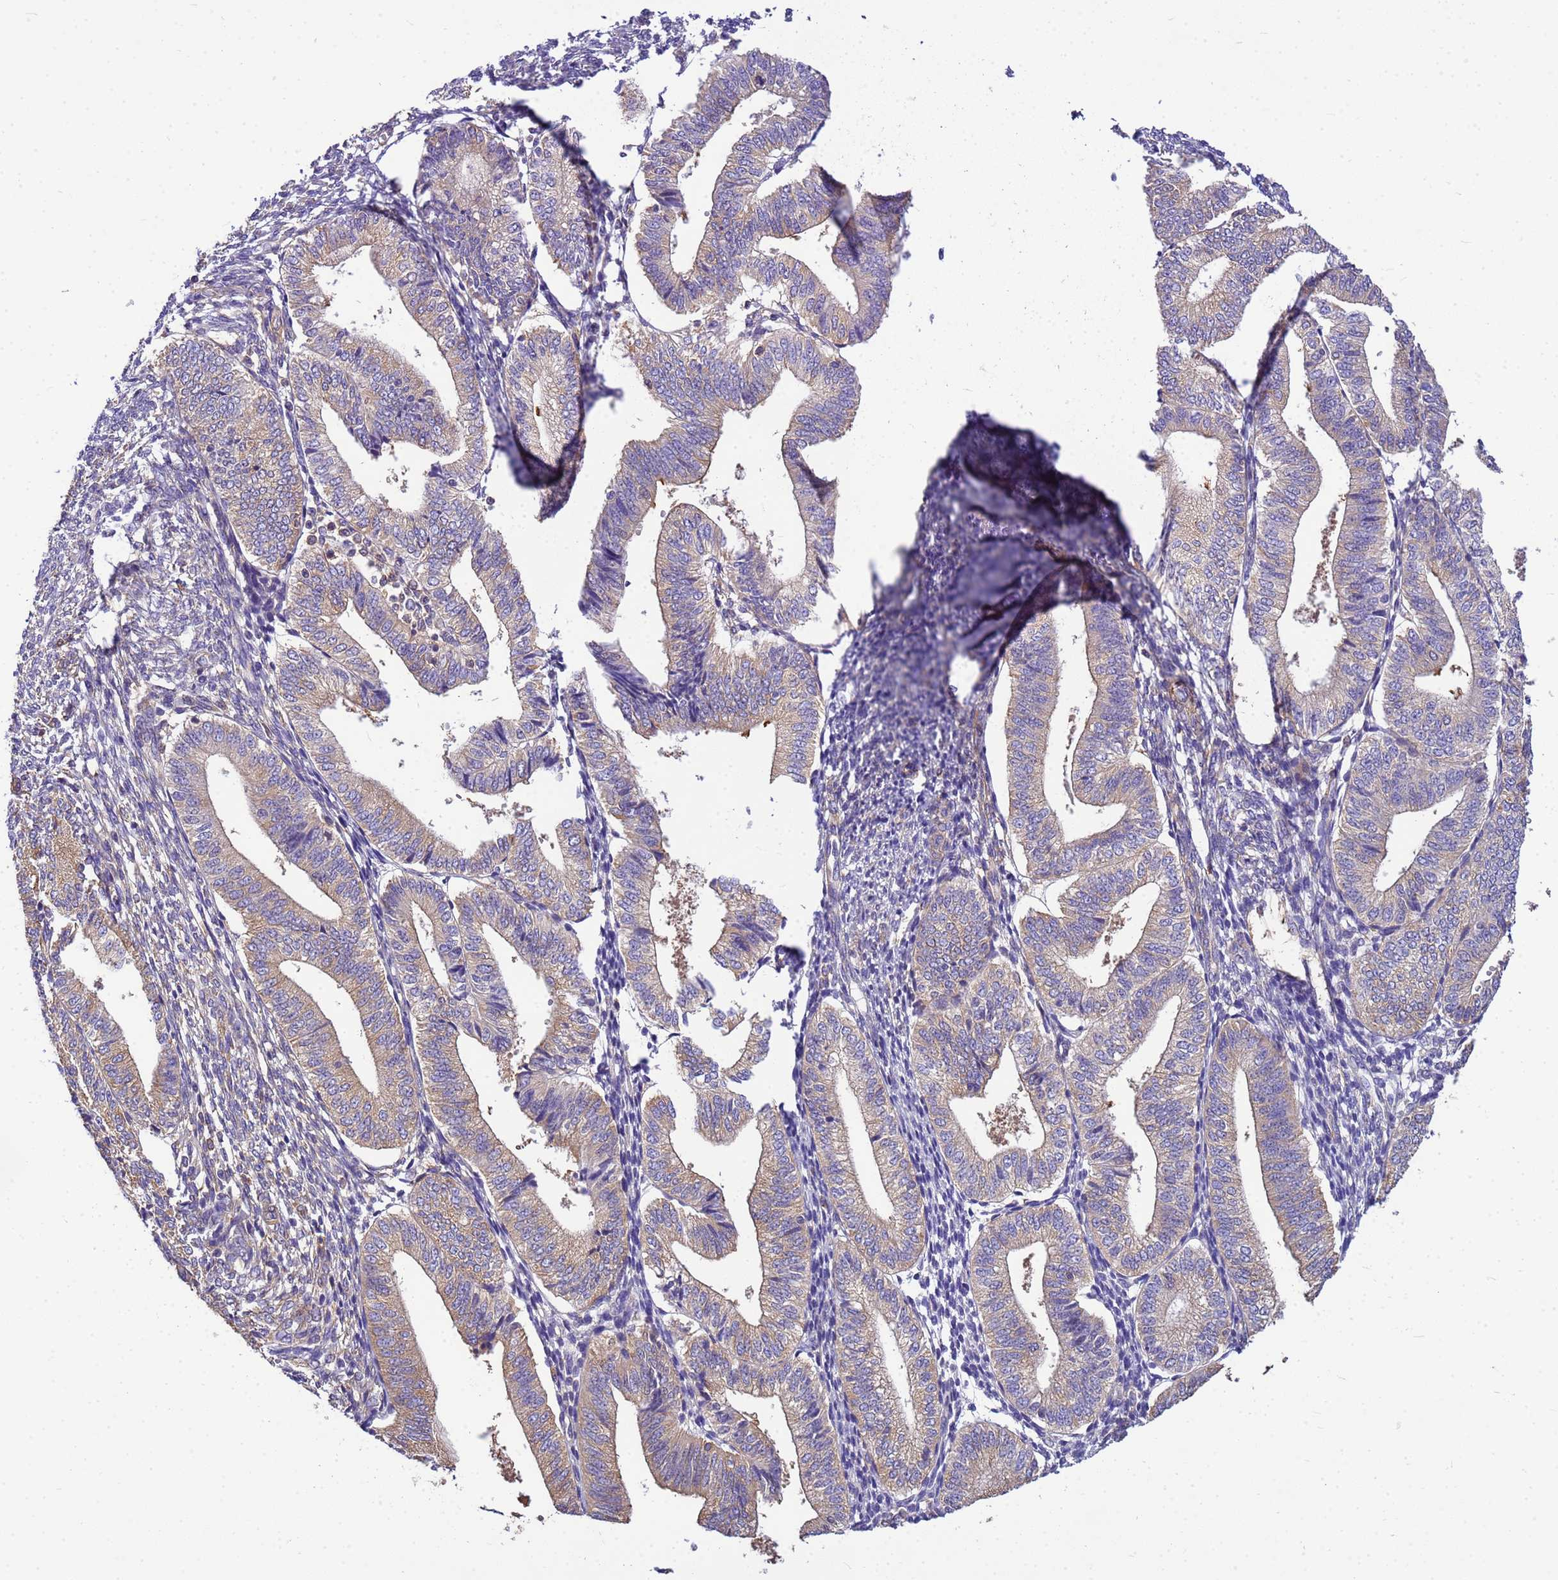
{"staining": {"intensity": "negative", "quantity": "none", "location": "none"}, "tissue": "endometrium", "cell_type": "Cells in endometrial stroma", "image_type": "normal", "snomed": [{"axis": "morphology", "description": "Normal tissue, NOS"}, {"axis": "topography", "description": "Endometrium"}], "caption": "This is a image of IHC staining of normal endometrium, which shows no expression in cells in endometrial stroma. (DAB (3,3'-diaminobenzidine) IHC, high magnification).", "gene": "ENSG00000198211", "patient": {"sex": "female", "age": 34}}